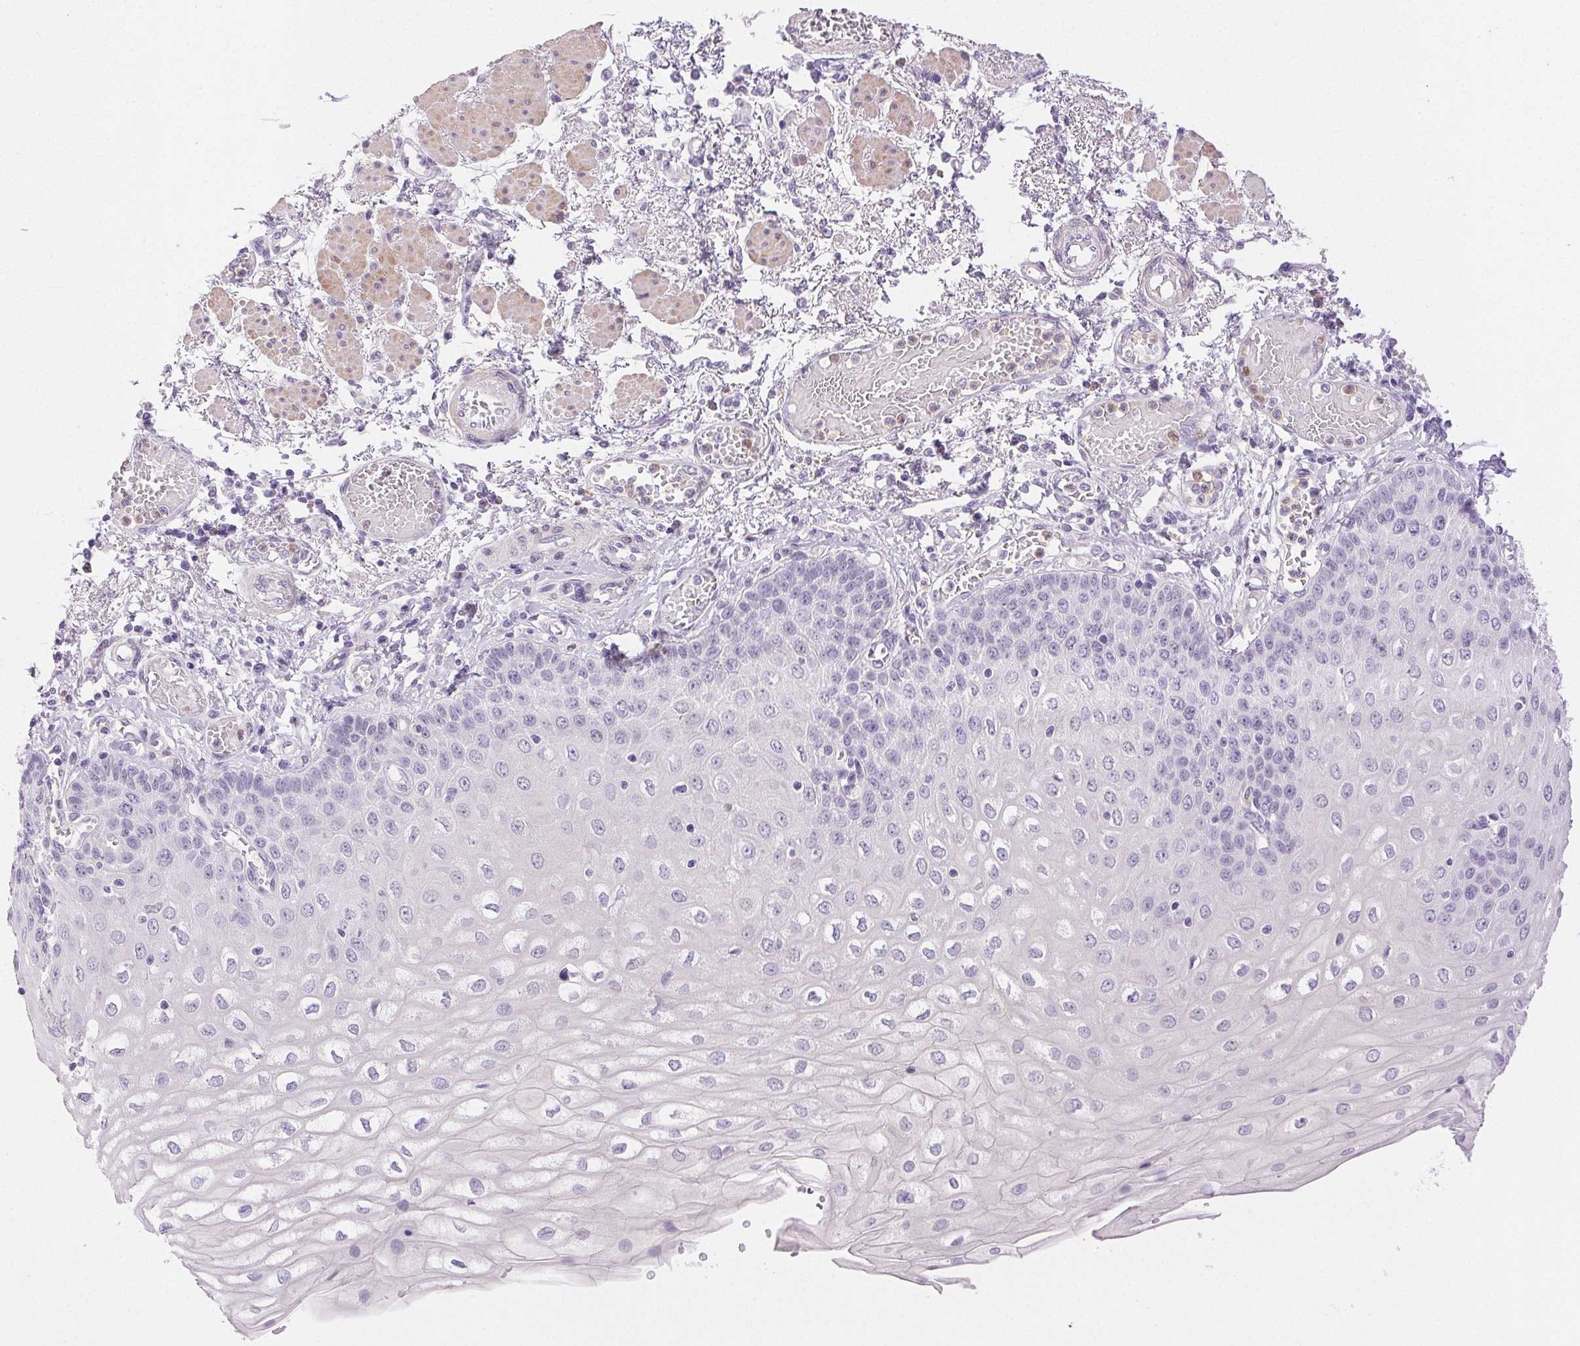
{"staining": {"intensity": "negative", "quantity": "none", "location": "none"}, "tissue": "esophagus", "cell_type": "Squamous epithelial cells", "image_type": "normal", "snomed": [{"axis": "morphology", "description": "Normal tissue, NOS"}, {"axis": "morphology", "description": "Adenocarcinoma, NOS"}, {"axis": "topography", "description": "Esophagus"}], "caption": "A high-resolution micrograph shows IHC staining of unremarkable esophagus, which reveals no significant staining in squamous epithelial cells.", "gene": "EMX2", "patient": {"sex": "male", "age": 81}}